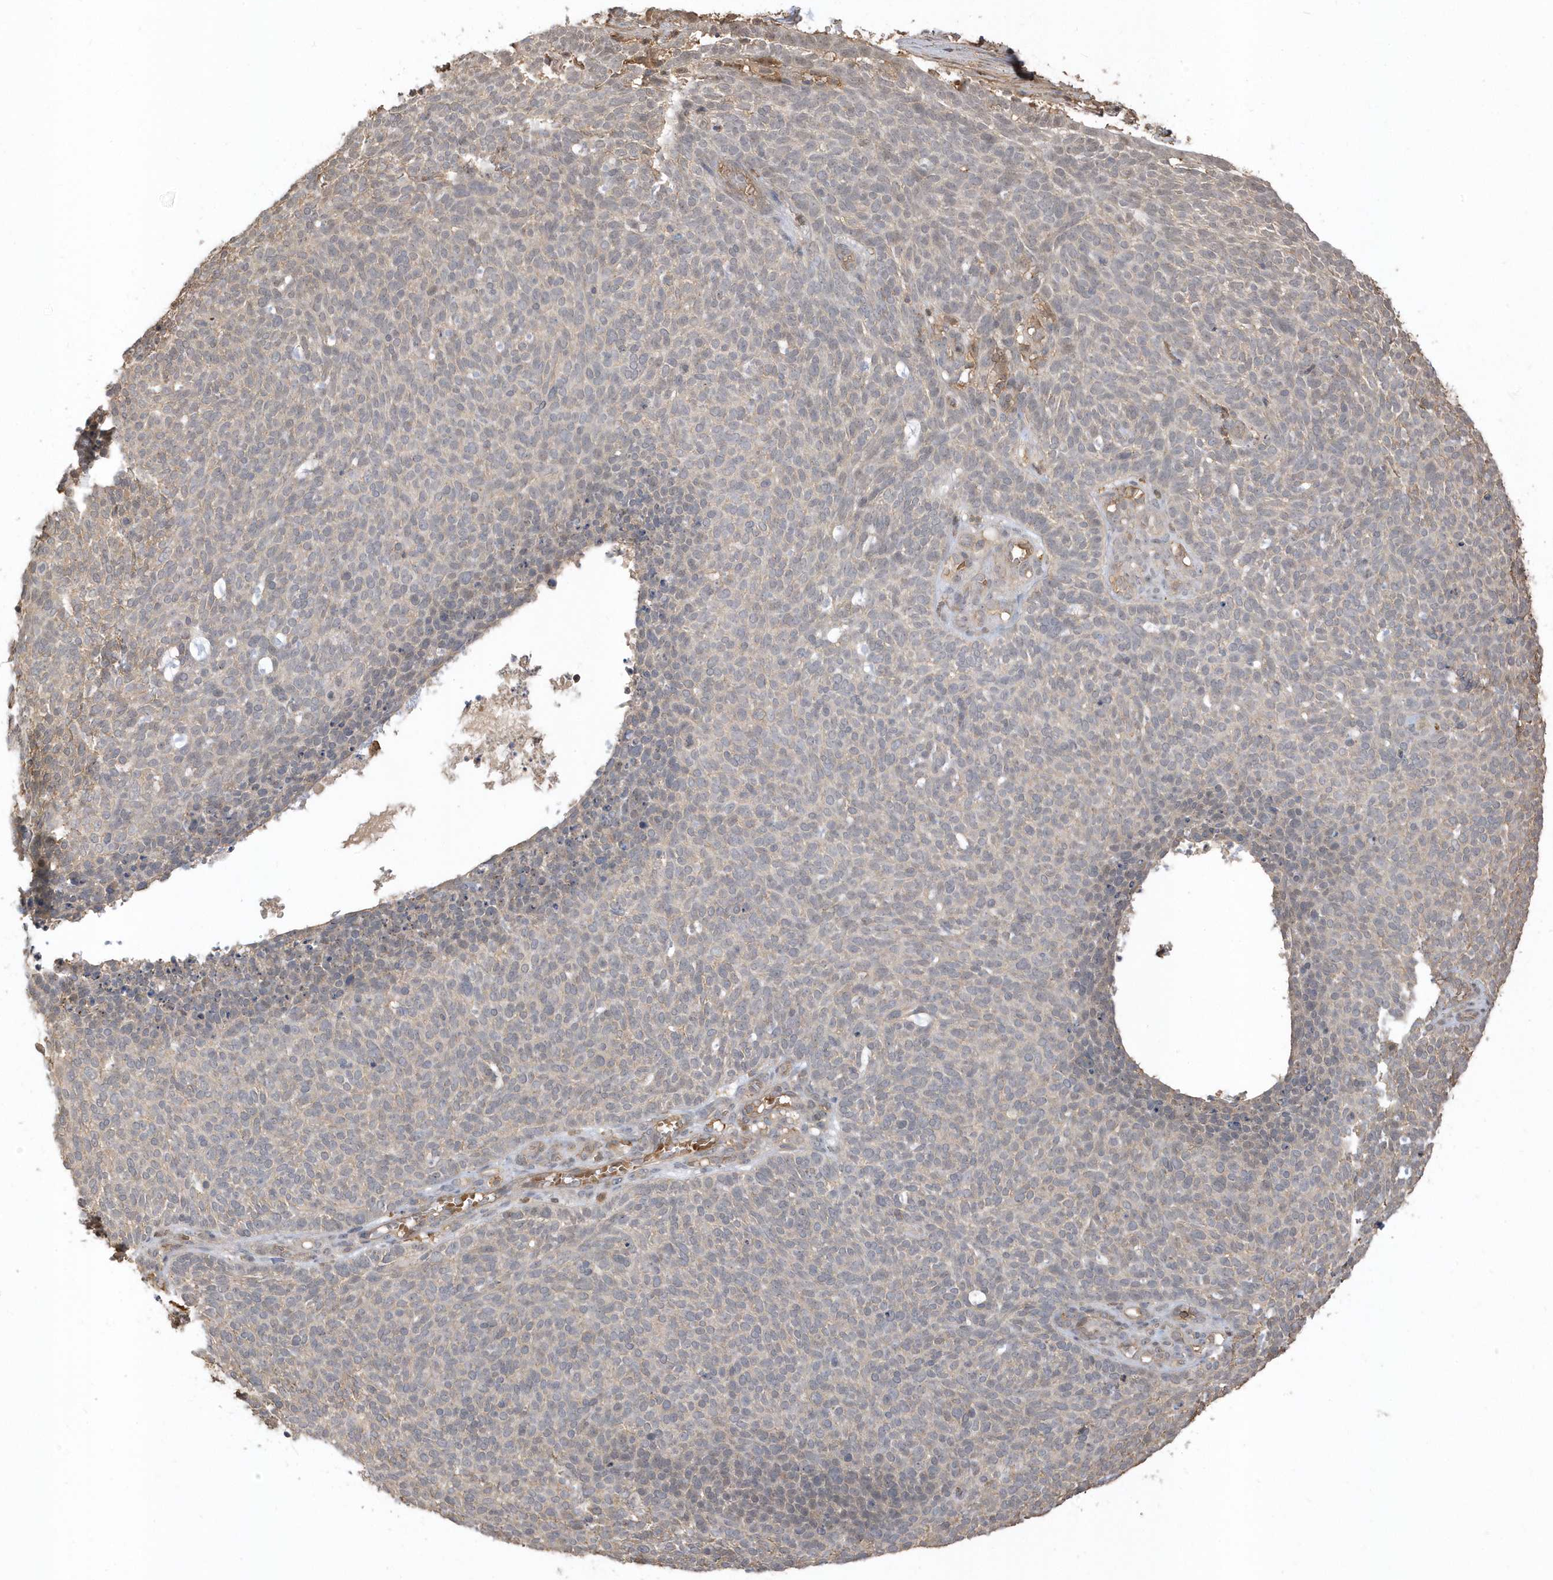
{"staining": {"intensity": "negative", "quantity": "none", "location": "none"}, "tissue": "skin cancer", "cell_type": "Tumor cells", "image_type": "cancer", "snomed": [{"axis": "morphology", "description": "Squamous cell carcinoma, NOS"}, {"axis": "topography", "description": "Skin"}], "caption": "Immunohistochemistry (IHC) micrograph of neoplastic tissue: human skin cancer stained with DAB (3,3'-diaminobenzidine) displays no significant protein positivity in tumor cells.", "gene": "ZBTB8A", "patient": {"sex": "female", "age": 90}}